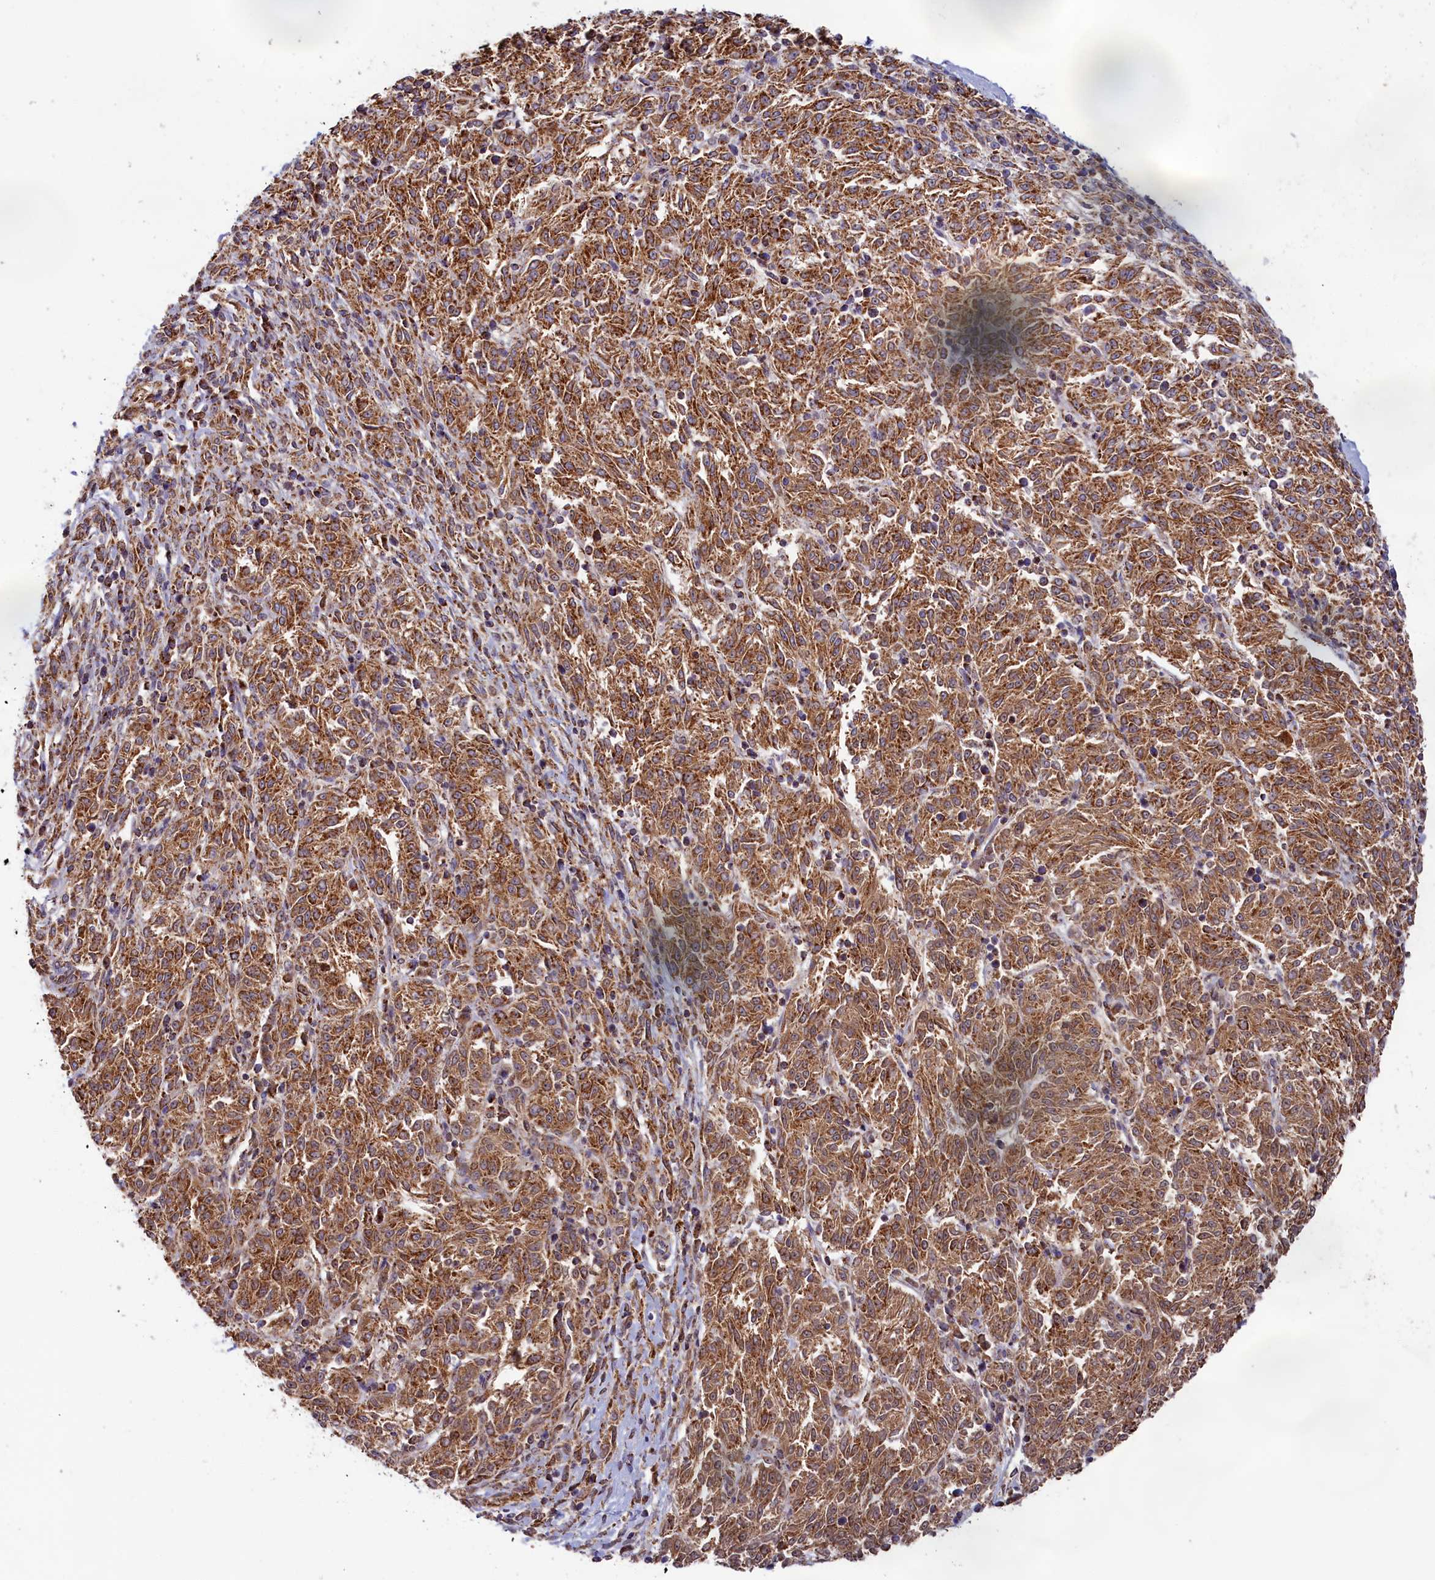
{"staining": {"intensity": "moderate", "quantity": ">75%", "location": "cytoplasmic/membranous"}, "tissue": "melanoma", "cell_type": "Tumor cells", "image_type": "cancer", "snomed": [{"axis": "morphology", "description": "Malignant melanoma, NOS"}, {"axis": "topography", "description": "Skin"}], "caption": "Protein staining of melanoma tissue exhibits moderate cytoplasmic/membranous staining in approximately >75% of tumor cells. (Brightfield microscopy of DAB IHC at high magnification).", "gene": "MACROD1", "patient": {"sex": "female", "age": 72}}